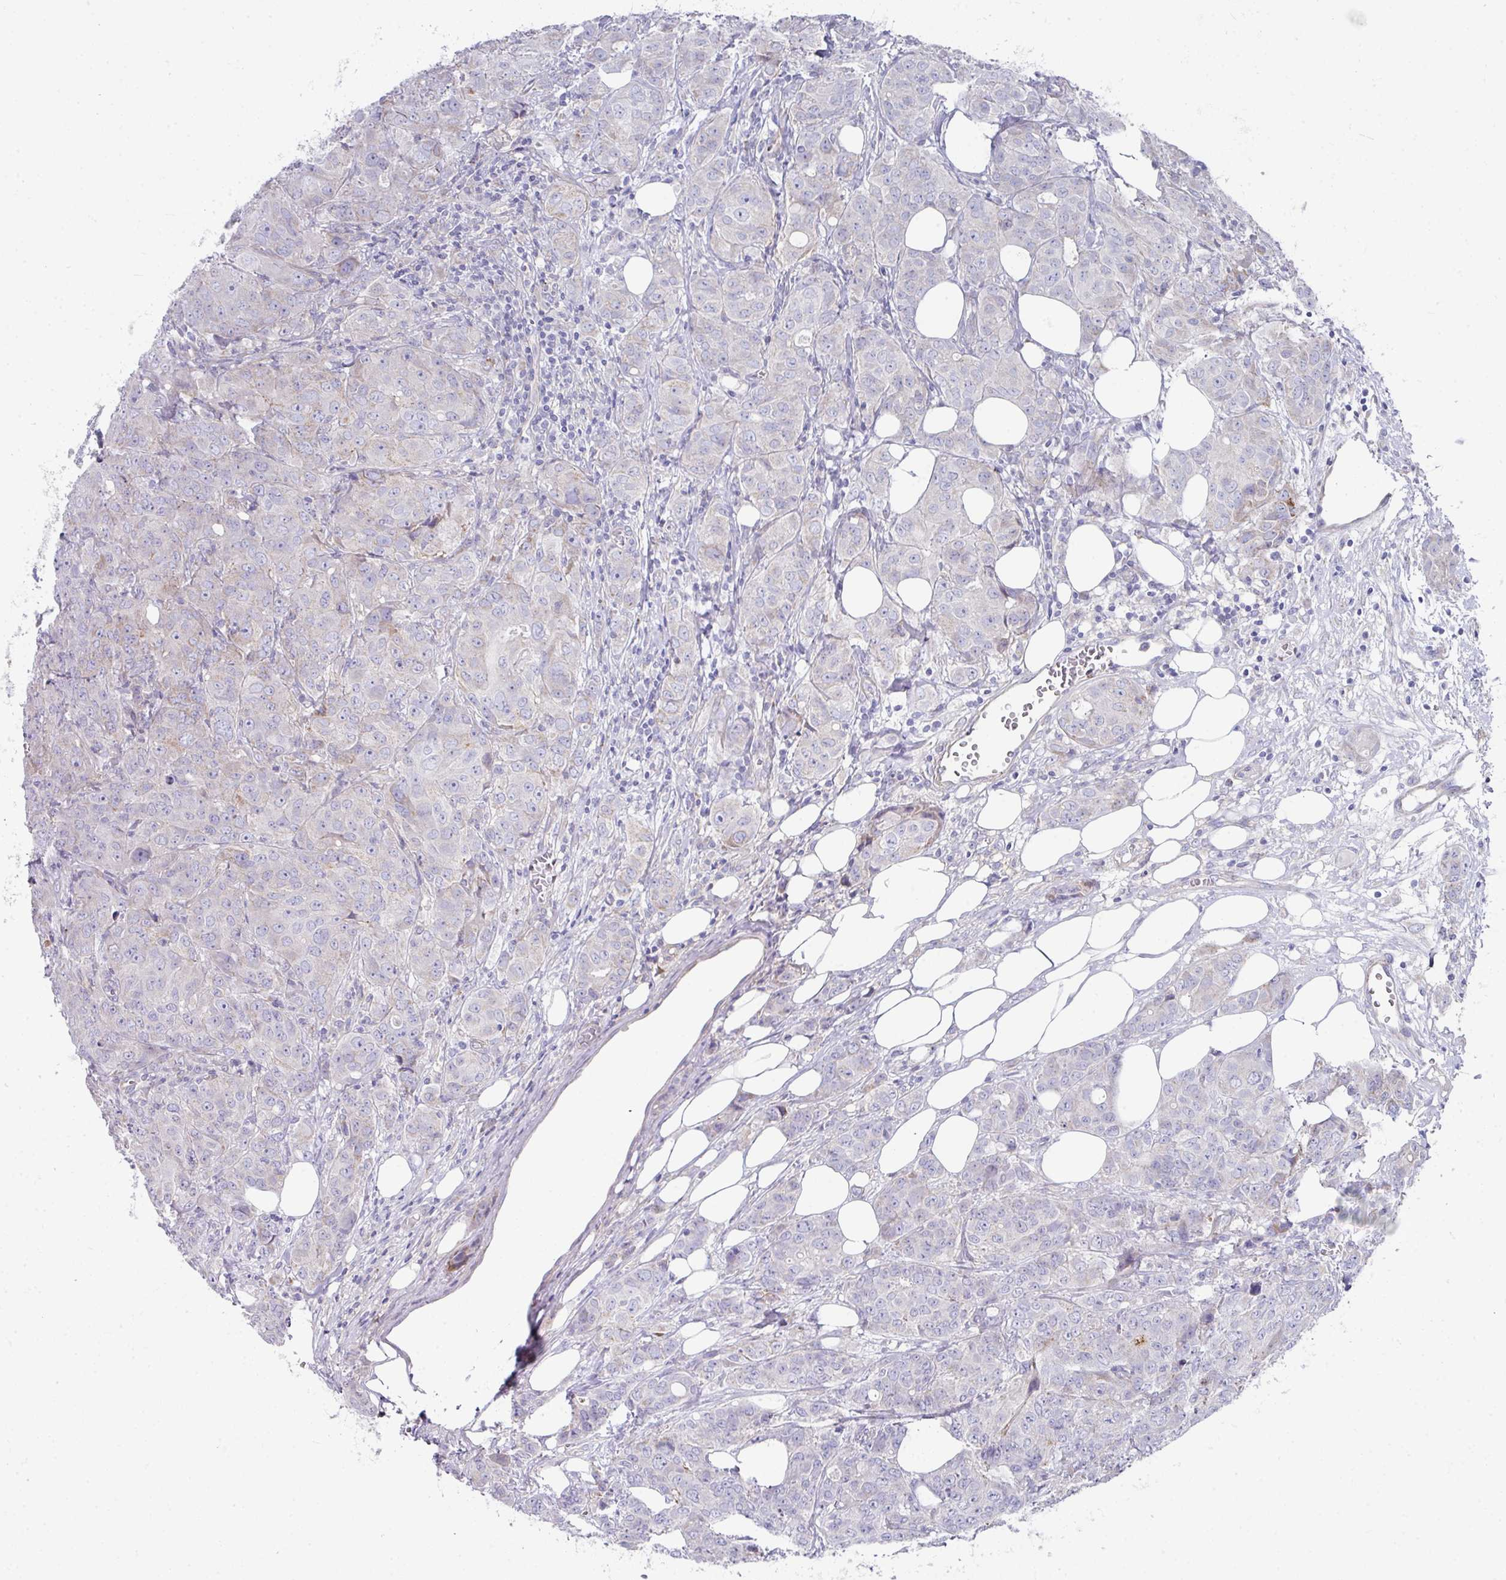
{"staining": {"intensity": "negative", "quantity": "none", "location": "none"}, "tissue": "breast cancer", "cell_type": "Tumor cells", "image_type": "cancer", "snomed": [{"axis": "morphology", "description": "Duct carcinoma"}, {"axis": "topography", "description": "Breast"}], "caption": "This is an immunohistochemistry photomicrograph of human infiltrating ductal carcinoma (breast). There is no expression in tumor cells.", "gene": "CLDN1", "patient": {"sex": "female", "age": 43}}